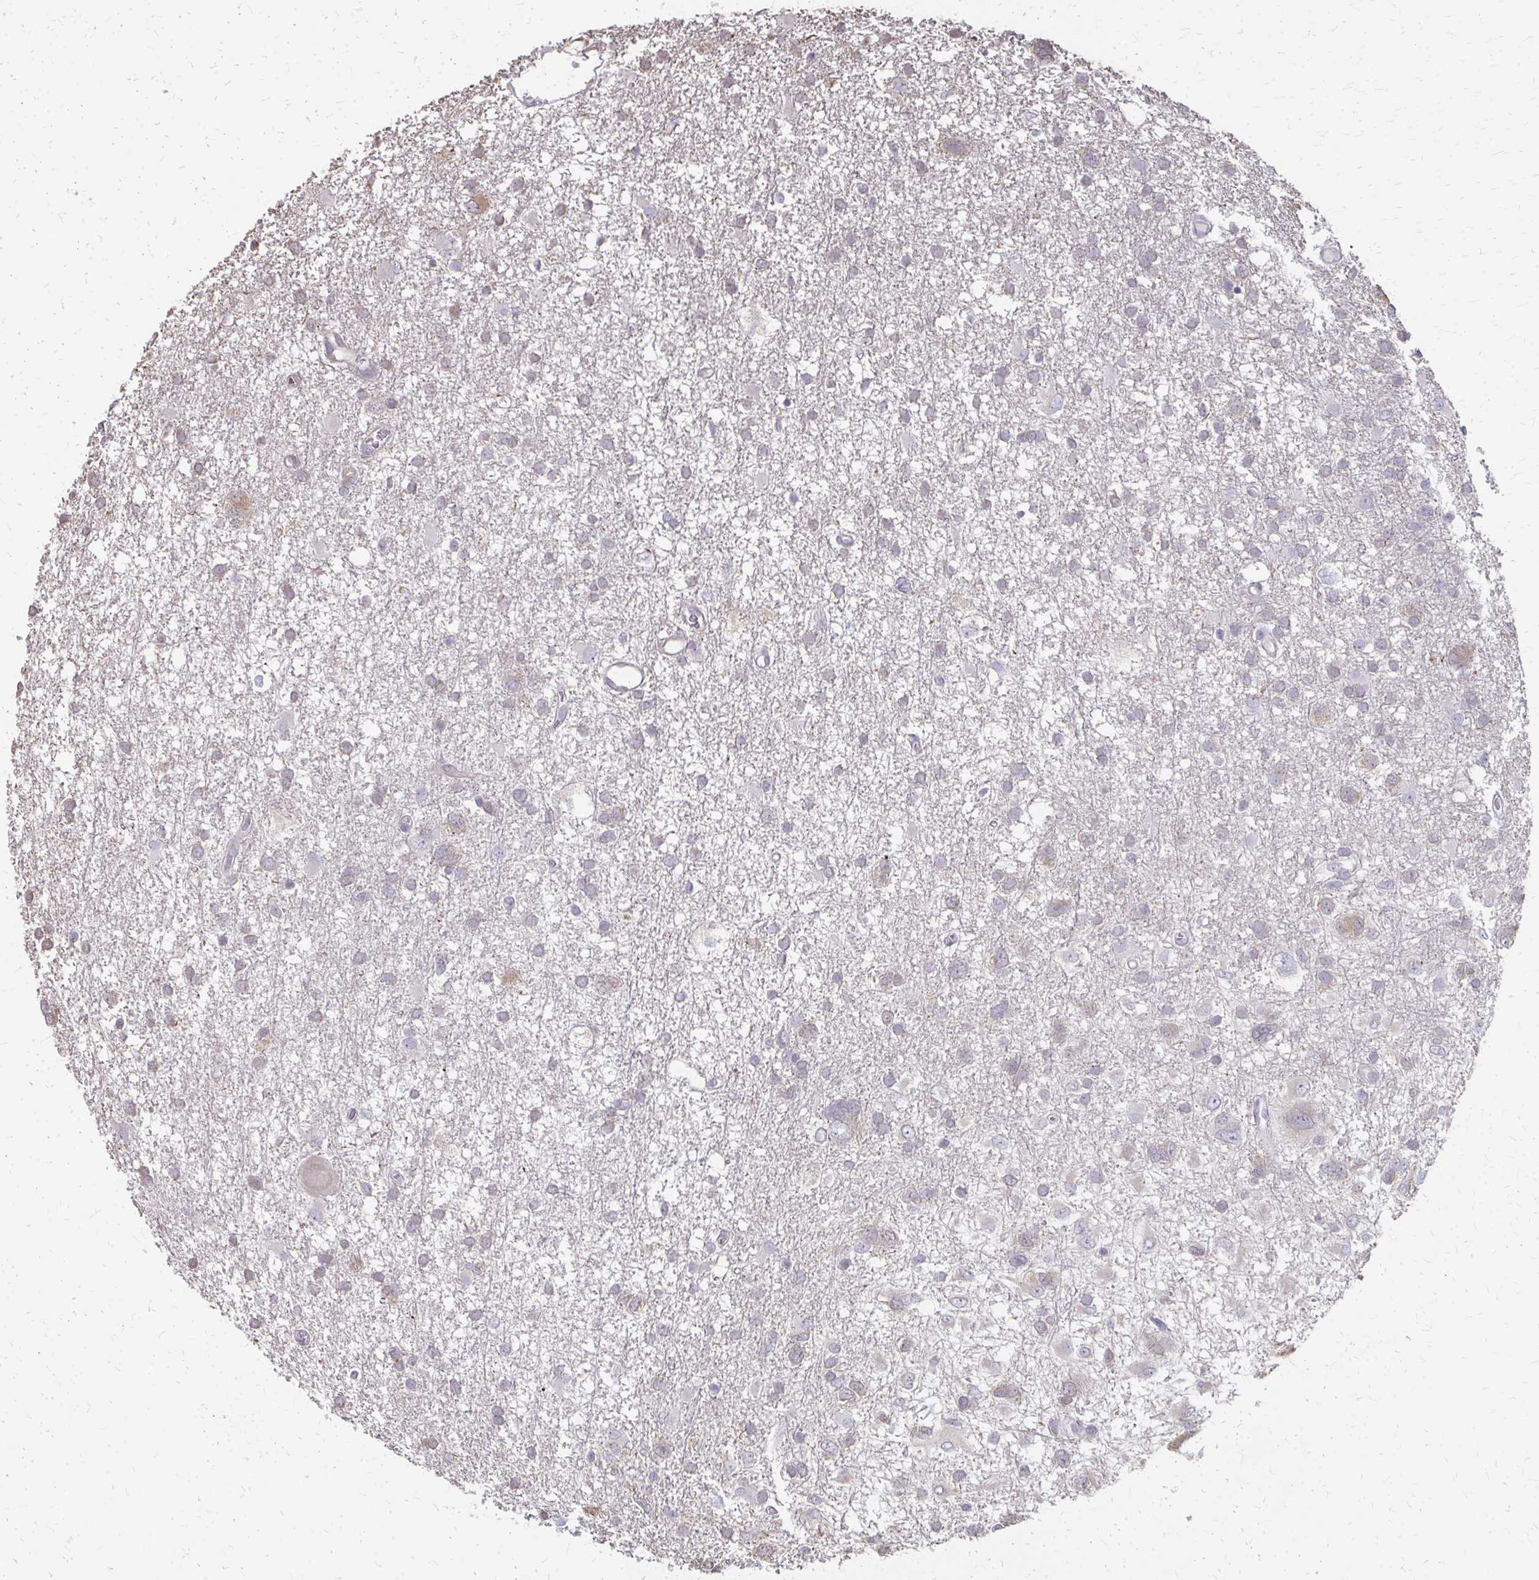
{"staining": {"intensity": "negative", "quantity": "none", "location": "none"}, "tissue": "glioma", "cell_type": "Tumor cells", "image_type": "cancer", "snomed": [{"axis": "morphology", "description": "Glioma, malignant, High grade"}, {"axis": "topography", "description": "Brain"}], "caption": "Glioma was stained to show a protein in brown. There is no significant staining in tumor cells.", "gene": "RABGAP1L", "patient": {"sex": "male", "age": 61}}